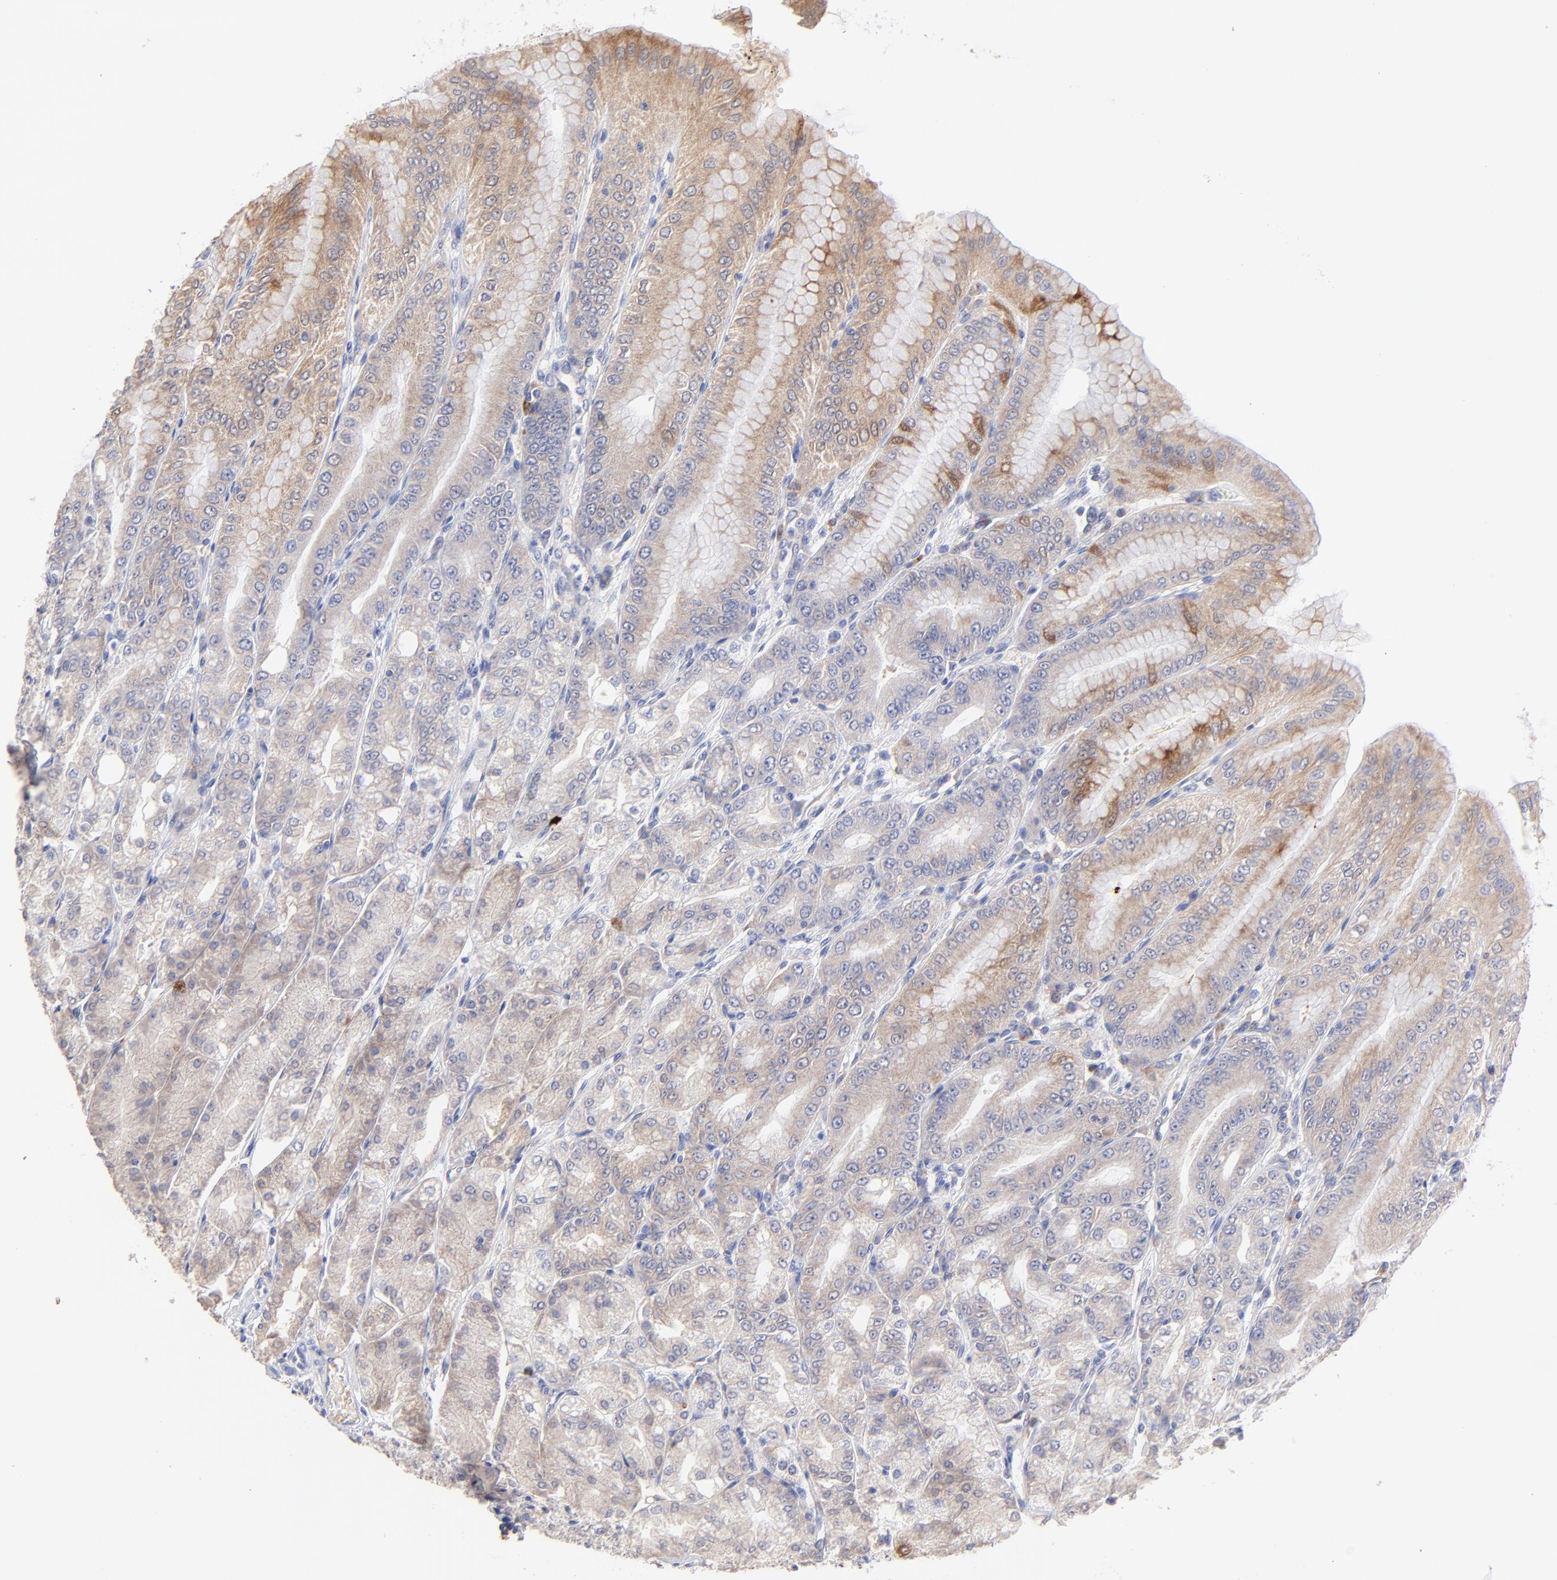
{"staining": {"intensity": "strong", "quantity": "25%-75%", "location": "cytoplasmic/membranous"}, "tissue": "stomach", "cell_type": "Glandular cells", "image_type": "normal", "snomed": [{"axis": "morphology", "description": "Normal tissue, NOS"}, {"axis": "topography", "description": "Stomach, lower"}], "caption": "Strong cytoplasmic/membranous staining for a protein is identified in approximately 25%-75% of glandular cells of normal stomach using IHC.", "gene": "LHFPL1", "patient": {"sex": "male", "age": 71}}